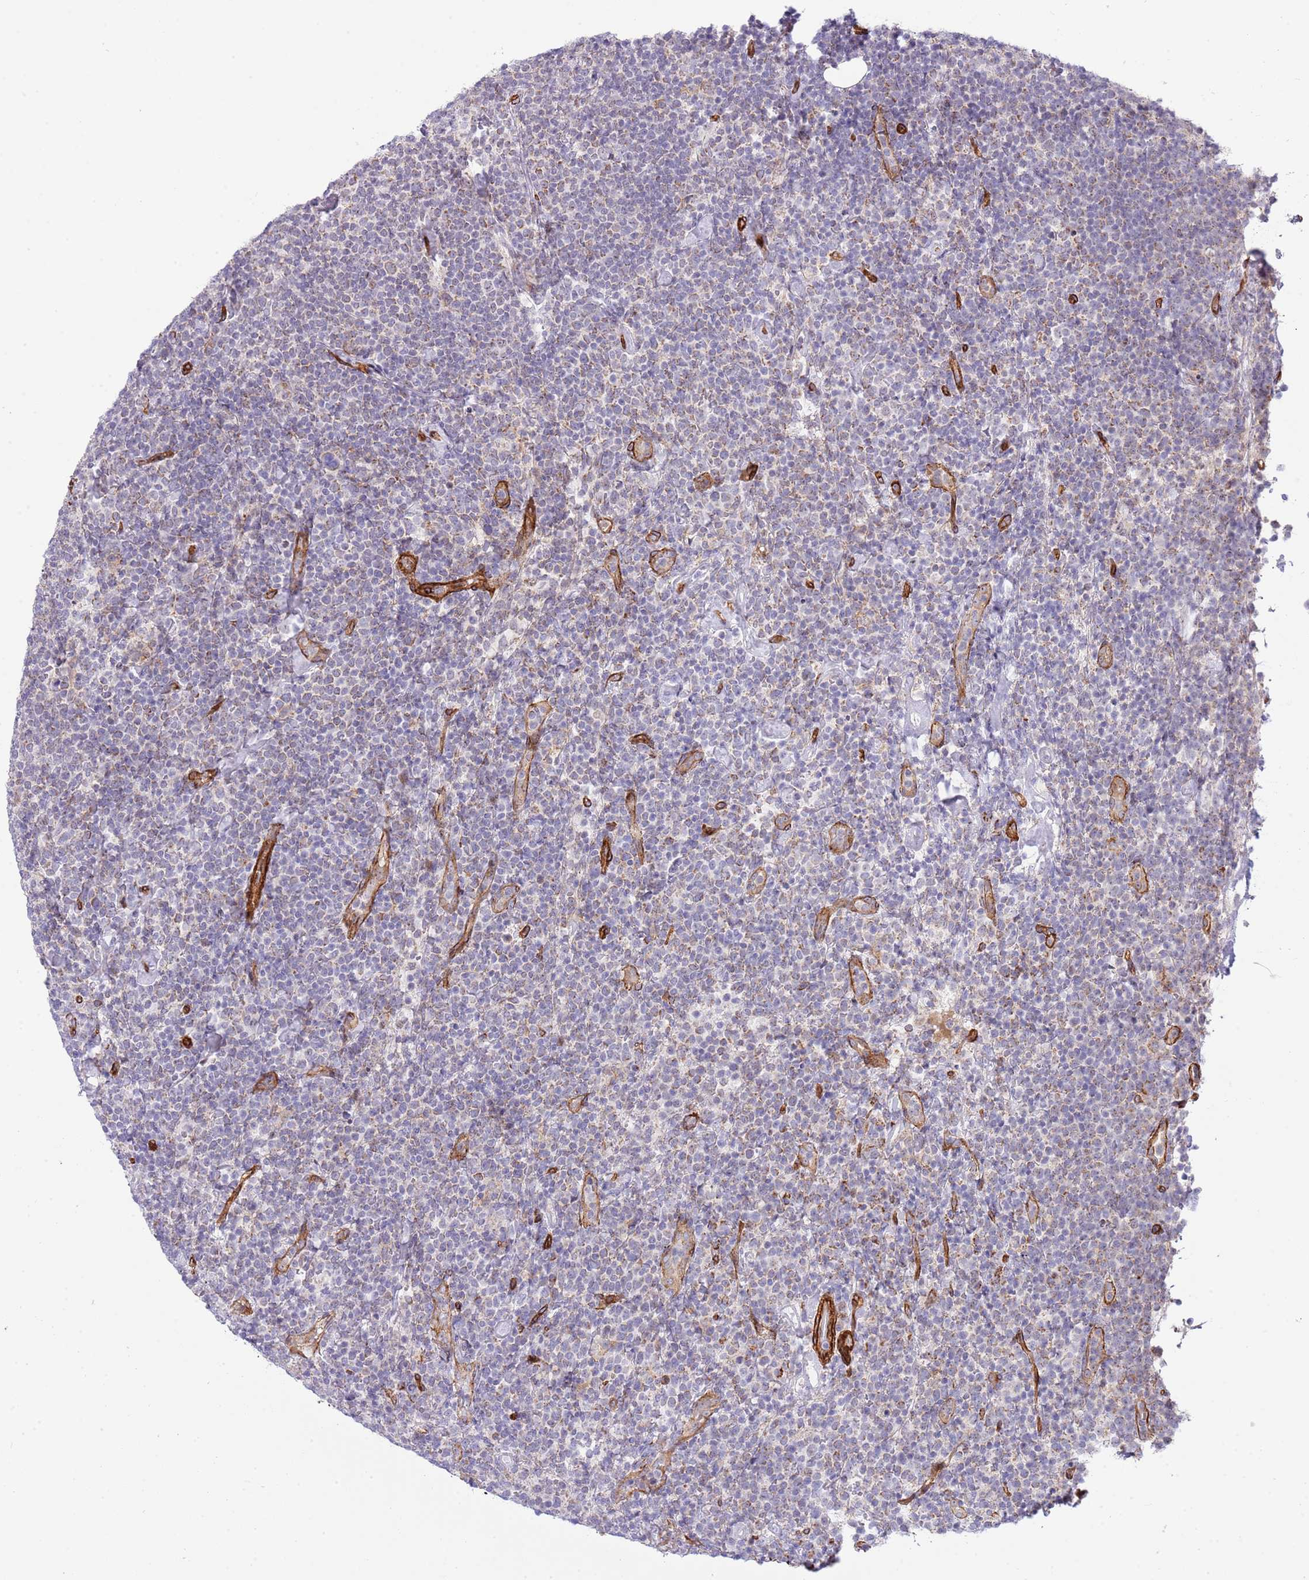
{"staining": {"intensity": "negative", "quantity": "none", "location": "none"}, "tissue": "lymphoma", "cell_type": "Tumor cells", "image_type": "cancer", "snomed": [{"axis": "morphology", "description": "Malignant lymphoma, non-Hodgkin's type, High grade"}, {"axis": "topography", "description": "Lymph node"}], "caption": "Protein analysis of lymphoma displays no significant positivity in tumor cells. The staining was performed using DAB (3,3'-diaminobenzidine) to visualize the protein expression in brown, while the nuclei were stained in blue with hematoxylin (Magnification: 20x).", "gene": "NEK3", "patient": {"sex": "male", "age": 61}}